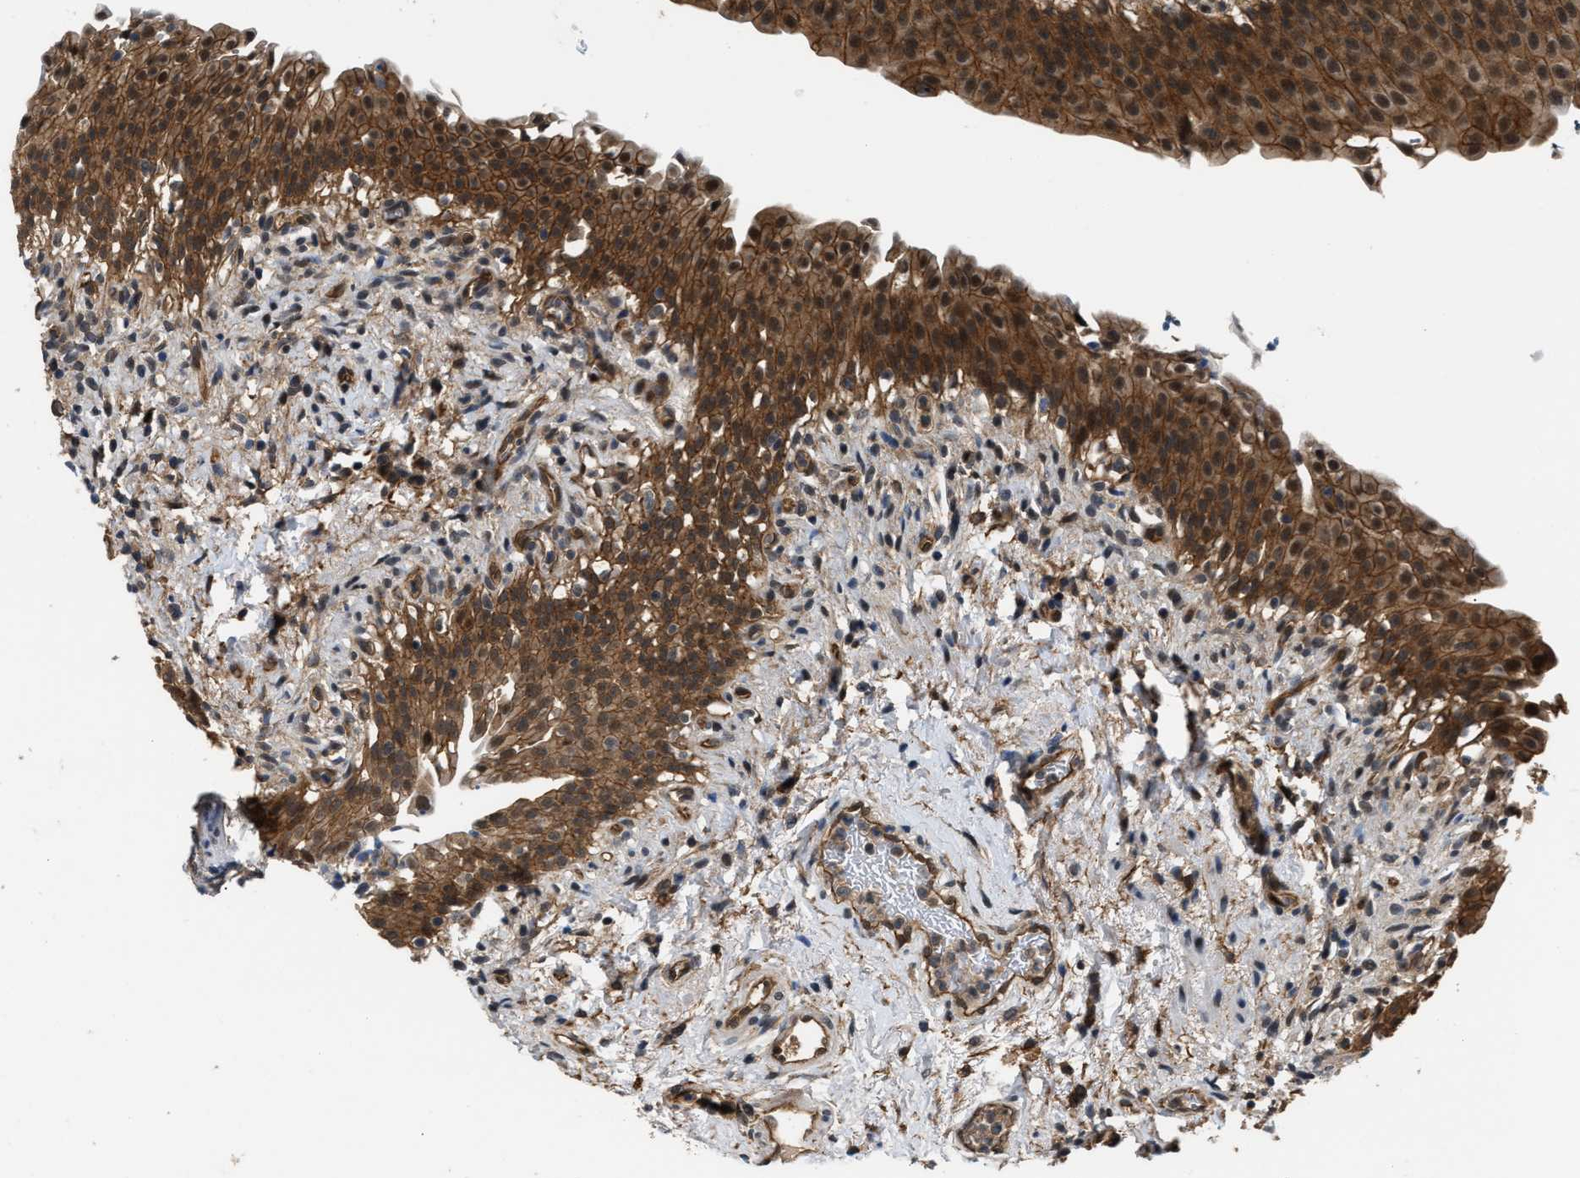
{"staining": {"intensity": "moderate", "quantity": ">75%", "location": "cytoplasmic/membranous,nuclear"}, "tissue": "urinary bladder", "cell_type": "Urothelial cells", "image_type": "normal", "snomed": [{"axis": "morphology", "description": "Normal tissue, NOS"}, {"axis": "topography", "description": "Urinary bladder"}], "caption": "This micrograph displays immunohistochemistry staining of unremarkable urinary bladder, with medium moderate cytoplasmic/membranous,nuclear expression in approximately >75% of urothelial cells.", "gene": "COPS2", "patient": {"sex": "female", "age": 60}}